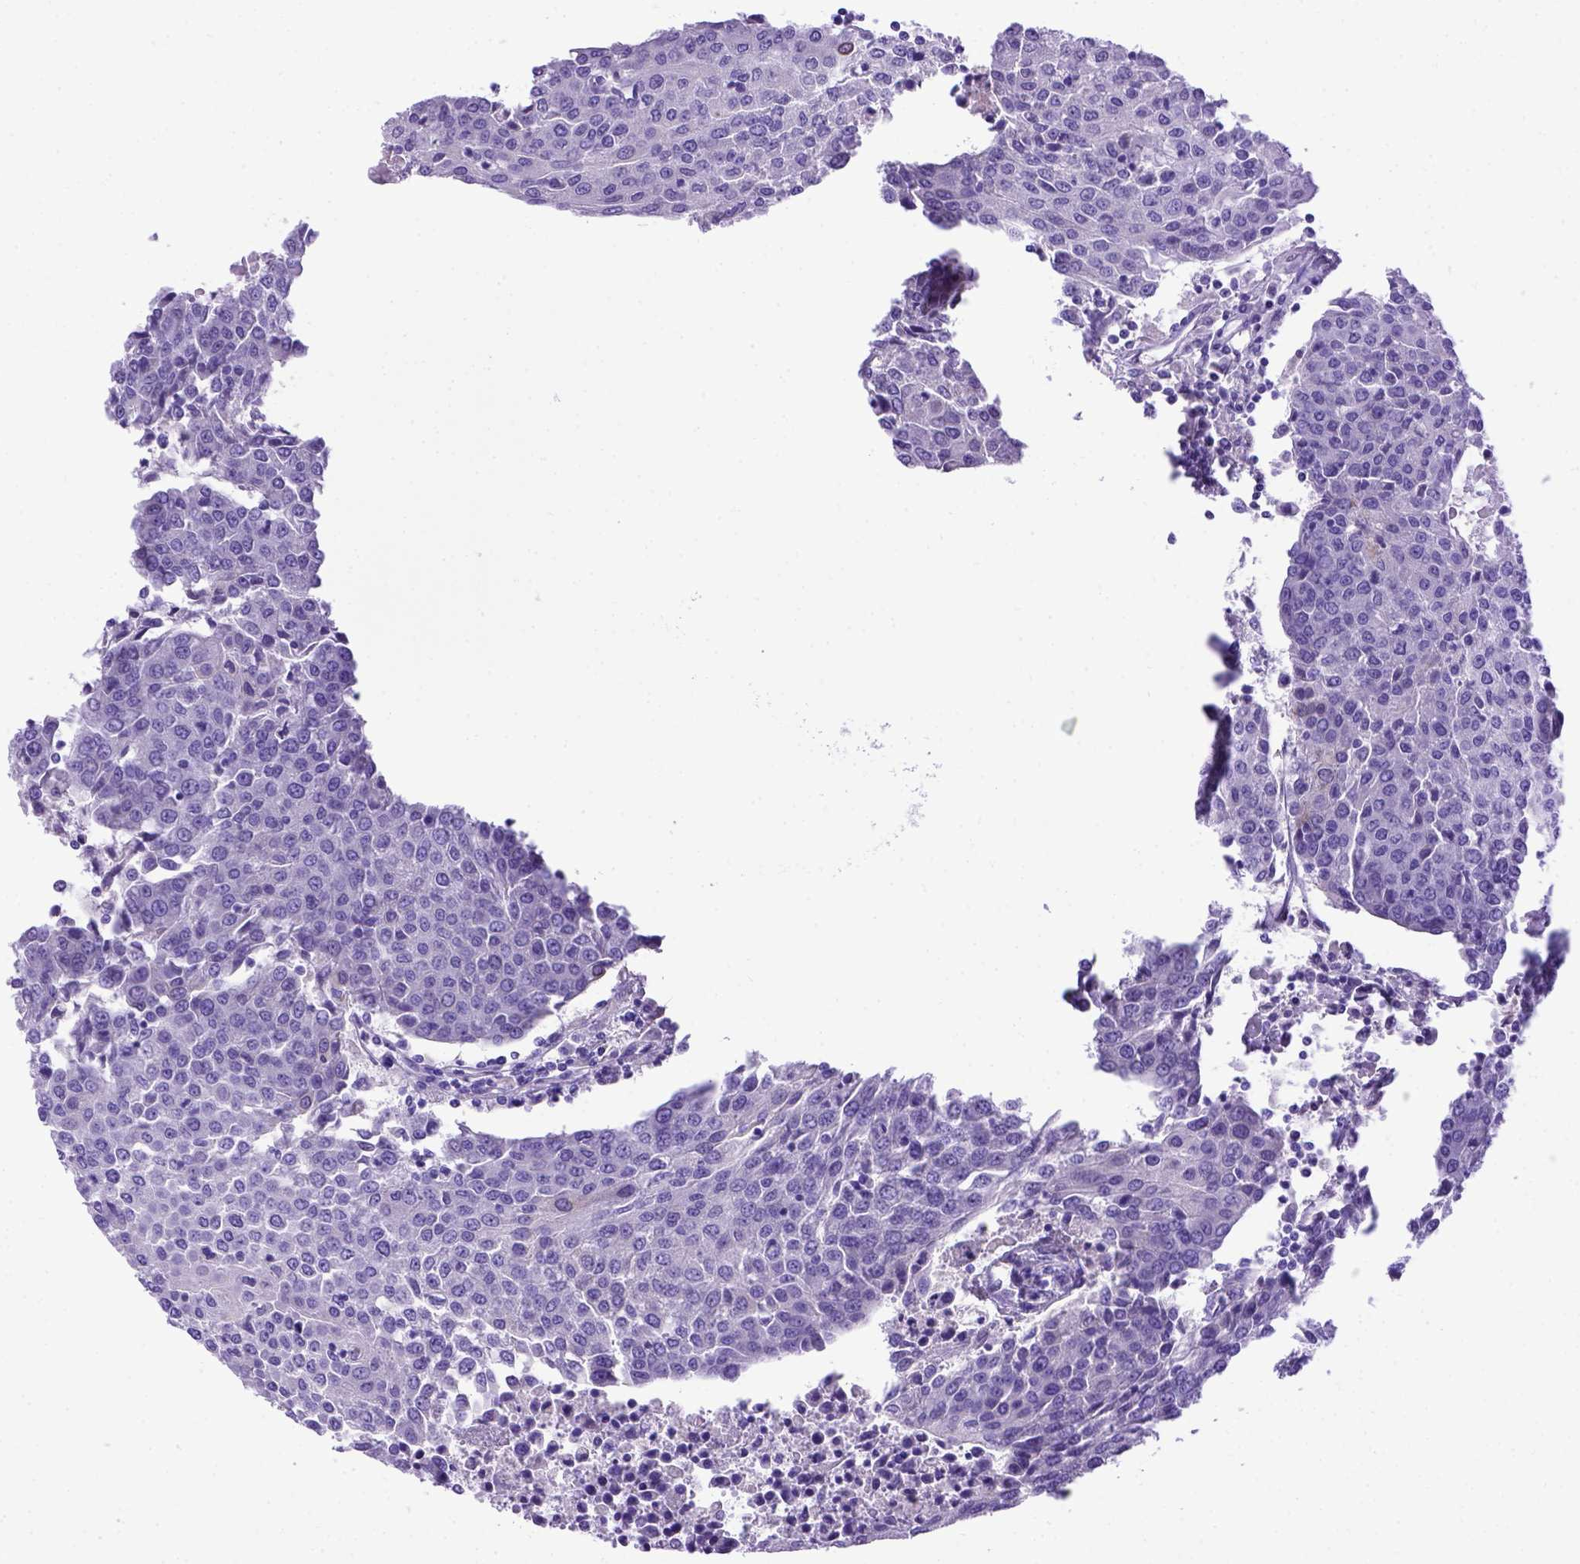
{"staining": {"intensity": "negative", "quantity": "none", "location": "none"}, "tissue": "urothelial cancer", "cell_type": "Tumor cells", "image_type": "cancer", "snomed": [{"axis": "morphology", "description": "Urothelial carcinoma, High grade"}, {"axis": "topography", "description": "Urinary bladder"}], "caption": "High-grade urothelial carcinoma stained for a protein using immunohistochemistry exhibits no positivity tumor cells.", "gene": "PTGES", "patient": {"sex": "female", "age": 85}}